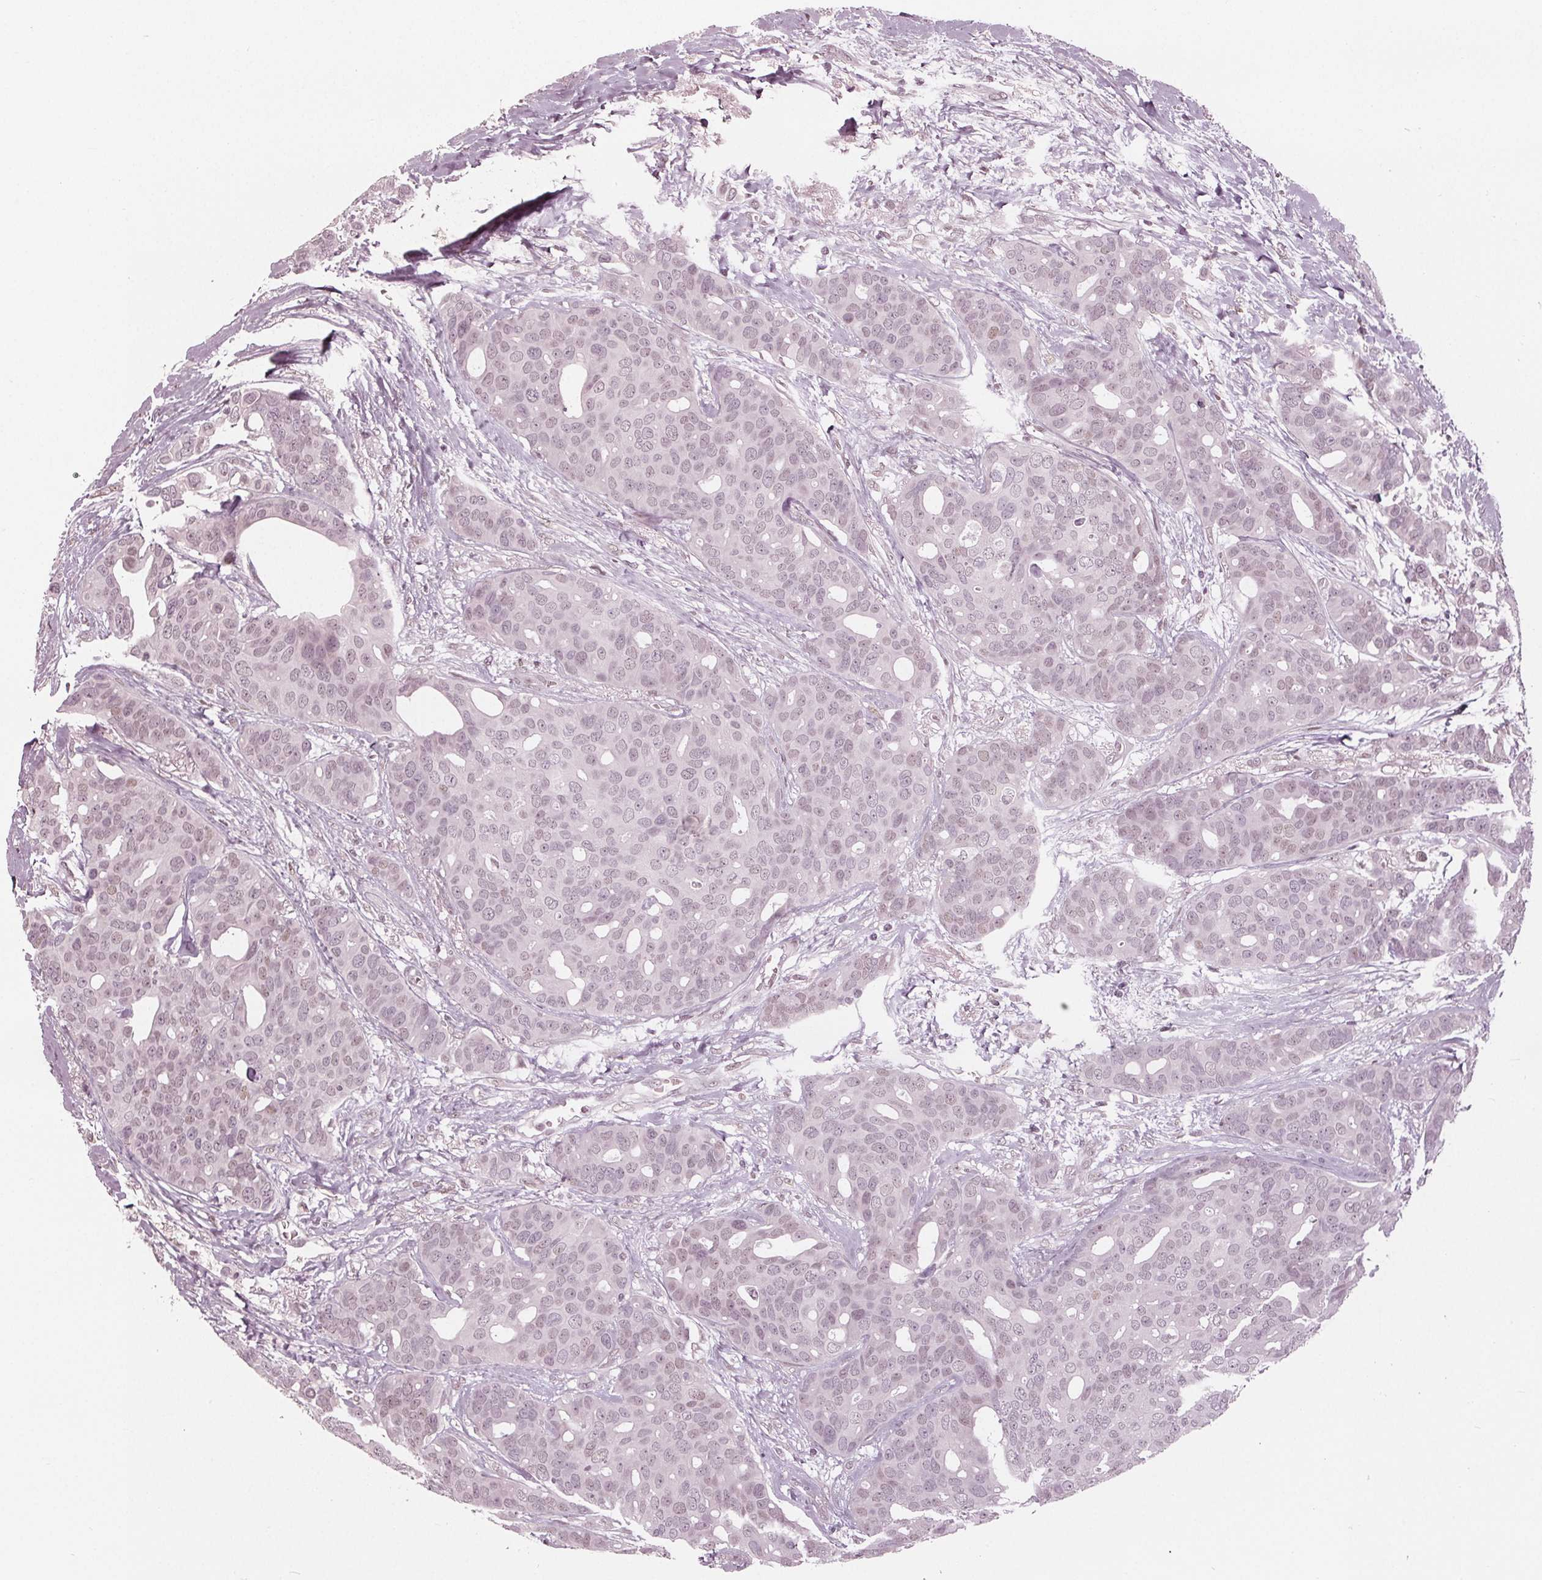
{"staining": {"intensity": "weak", "quantity": "<25%", "location": "nuclear"}, "tissue": "breast cancer", "cell_type": "Tumor cells", "image_type": "cancer", "snomed": [{"axis": "morphology", "description": "Duct carcinoma"}, {"axis": "topography", "description": "Breast"}], "caption": "Immunohistochemistry (IHC) of breast infiltrating ductal carcinoma displays no expression in tumor cells.", "gene": "DNMT3L", "patient": {"sex": "female", "age": 54}}